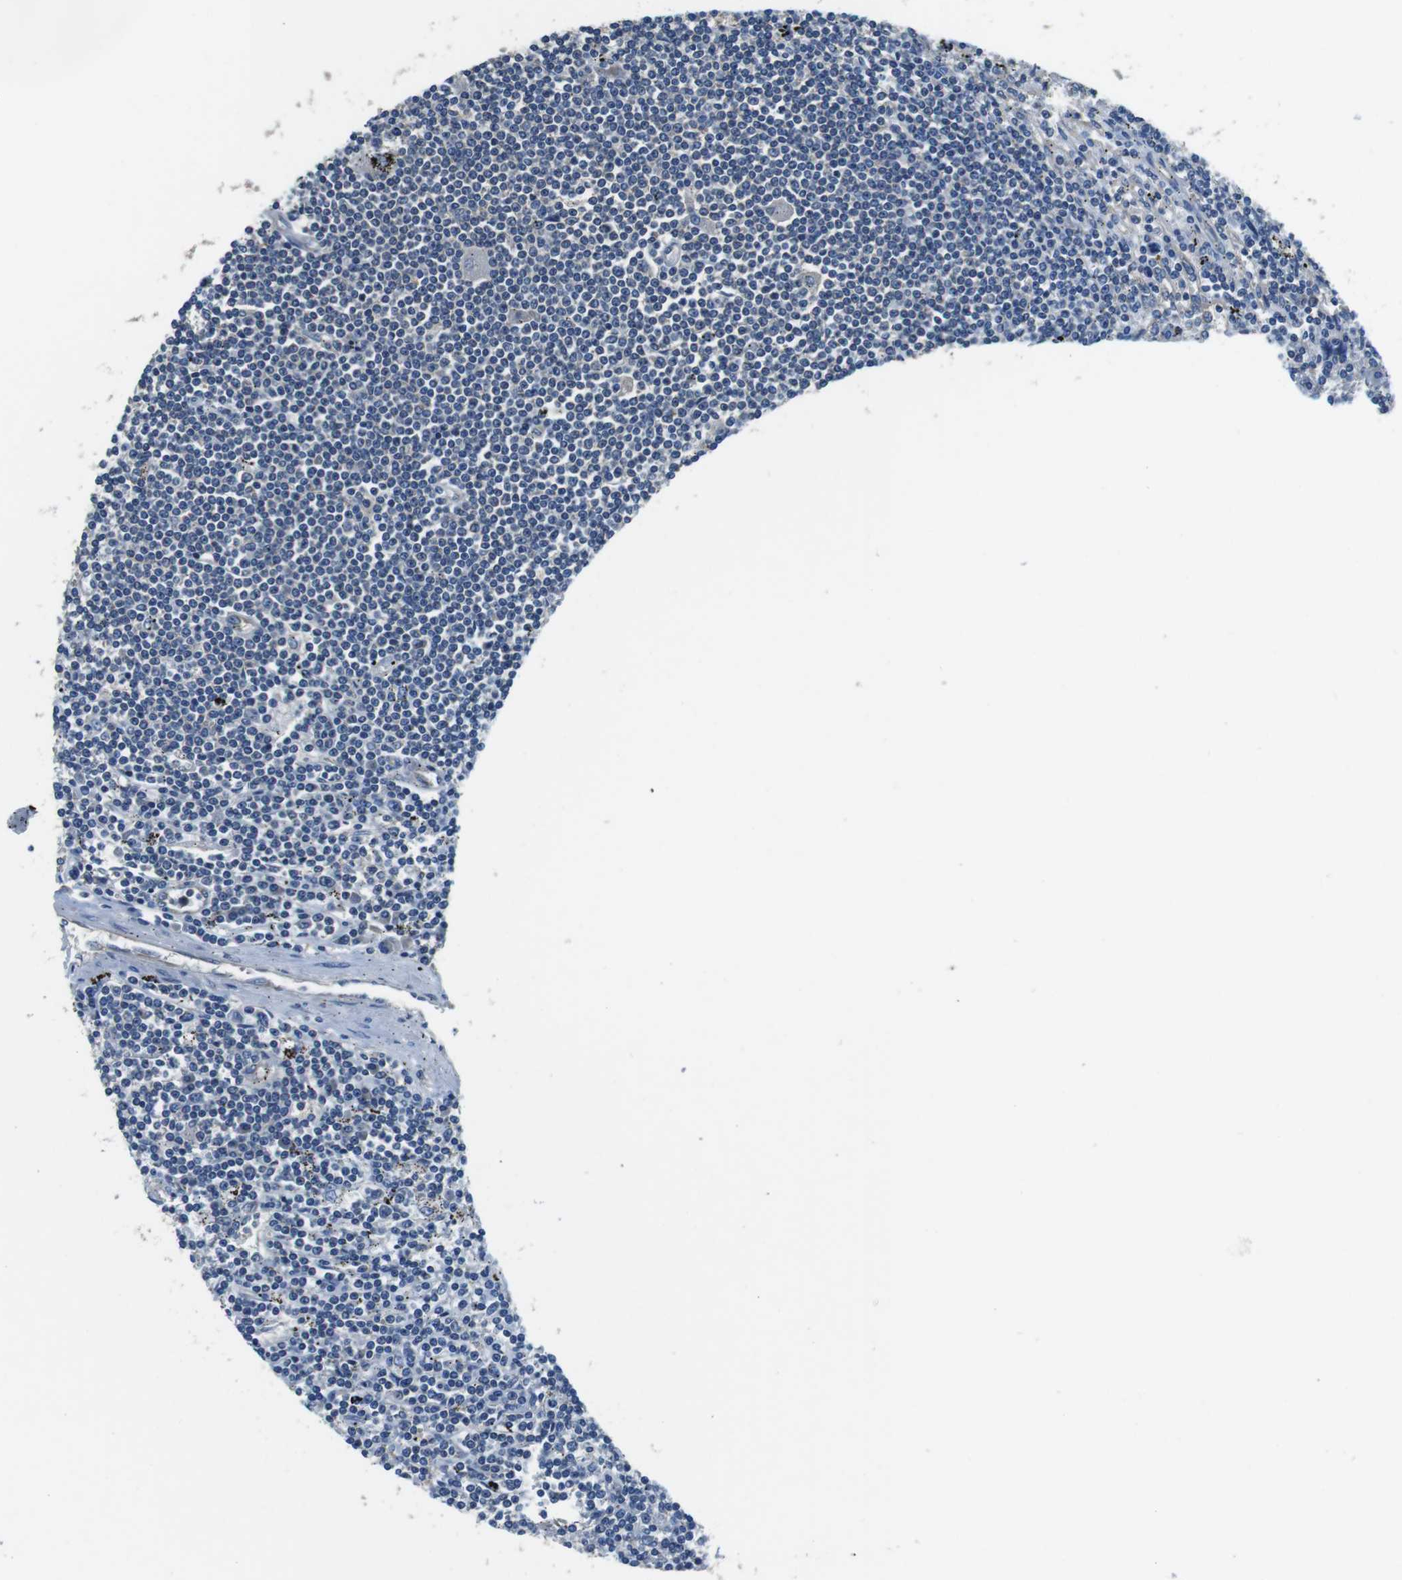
{"staining": {"intensity": "weak", "quantity": "<25%", "location": "cytoplasmic/membranous"}, "tissue": "lymphoma", "cell_type": "Tumor cells", "image_type": "cancer", "snomed": [{"axis": "morphology", "description": "Malignant lymphoma, non-Hodgkin's type, Low grade"}, {"axis": "topography", "description": "Spleen"}], "caption": "Immunohistochemical staining of lymphoma reveals no significant positivity in tumor cells.", "gene": "DENND4C", "patient": {"sex": "male", "age": 76}}